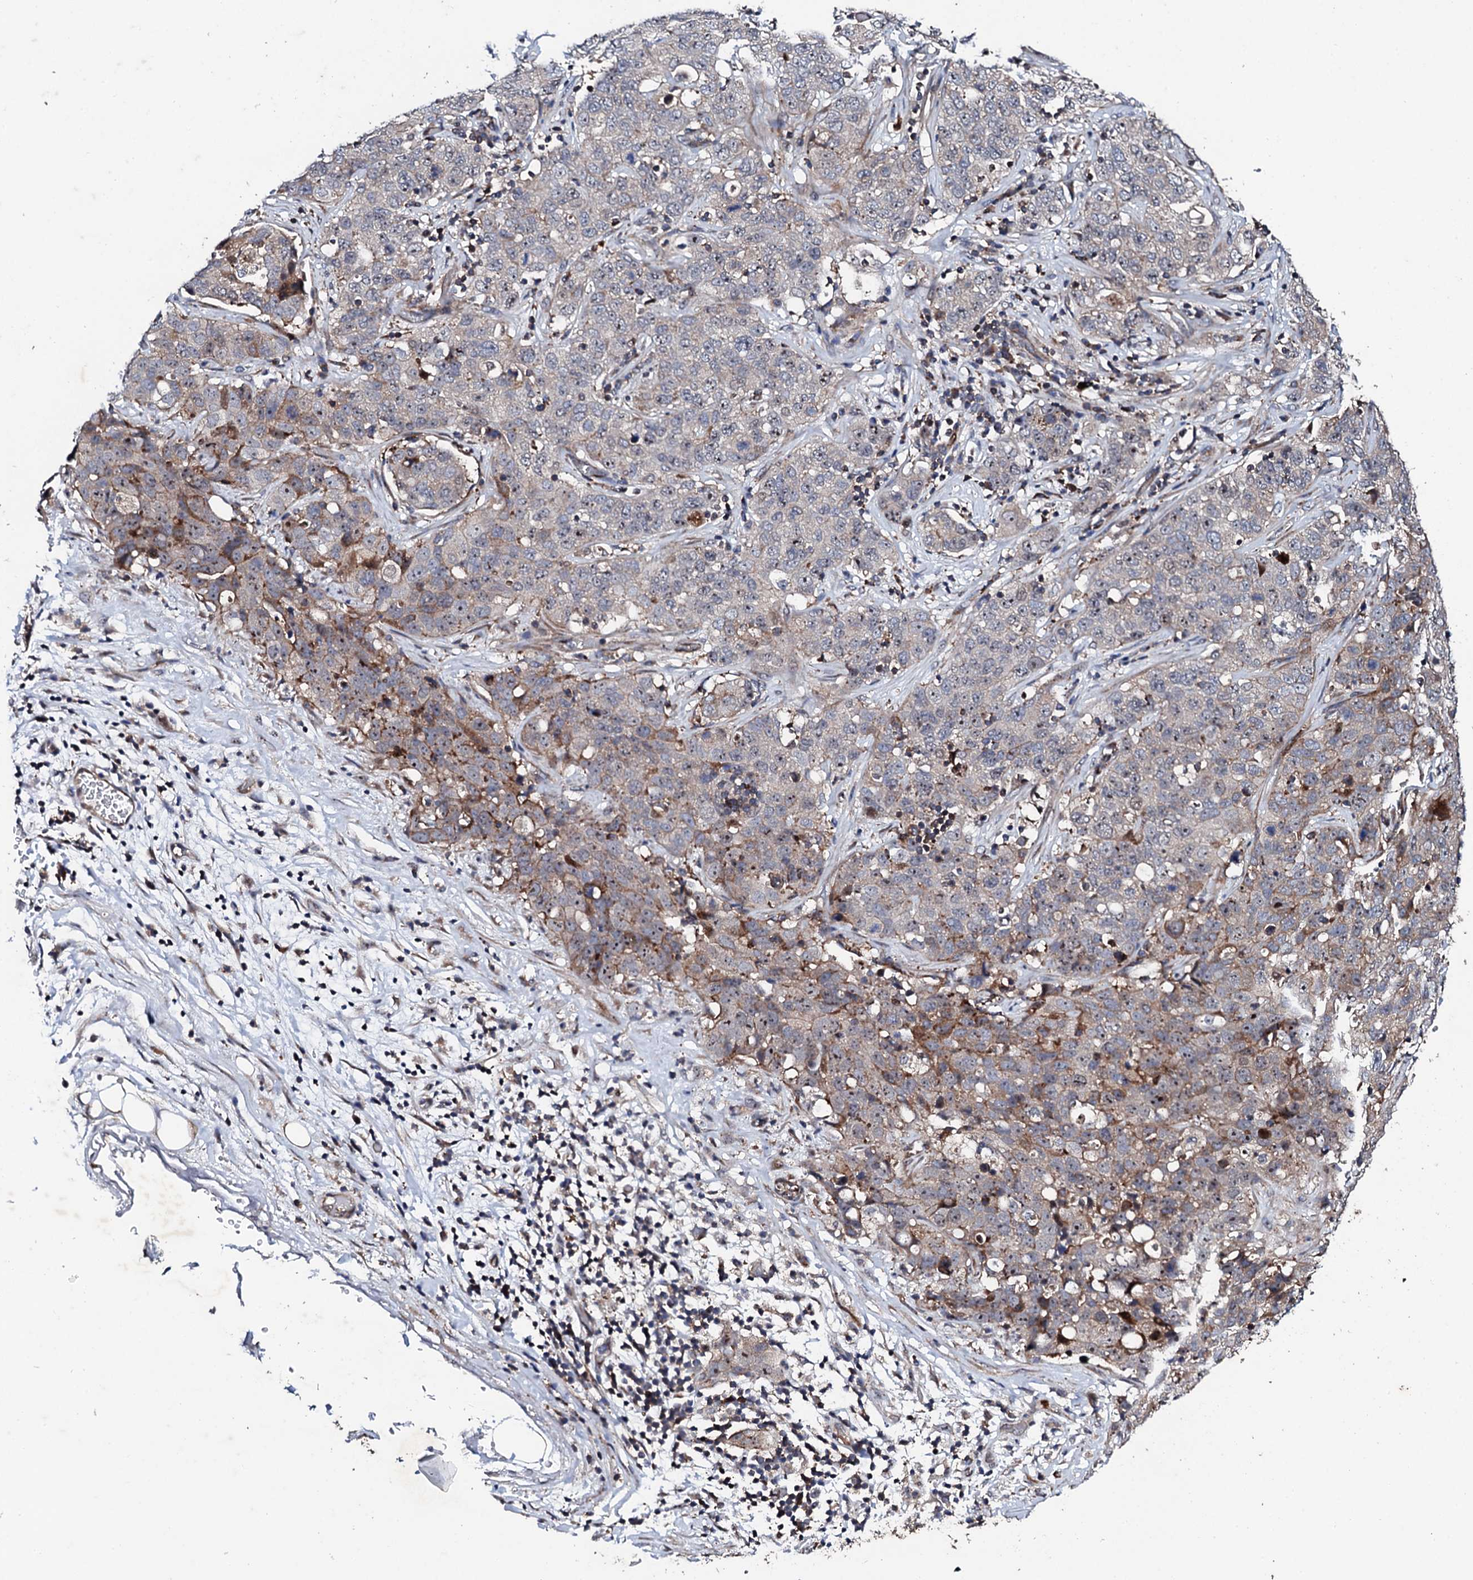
{"staining": {"intensity": "moderate", "quantity": "<25%", "location": "cytoplasmic/membranous"}, "tissue": "stomach cancer", "cell_type": "Tumor cells", "image_type": "cancer", "snomed": [{"axis": "morphology", "description": "Normal tissue, NOS"}, {"axis": "morphology", "description": "Adenocarcinoma, NOS"}, {"axis": "topography", "description": "Lymph node"}, {"axis": "topography", "description": "Stomach"}], "caption": "Stomach adenocarcinoma stained with a brown dye displays moderate cytoplasmic/membranous positive staining in approximately <25% of tumor cells.", "gene": "GTPBP4", "patient": {"sex": "male", "age": 48}}